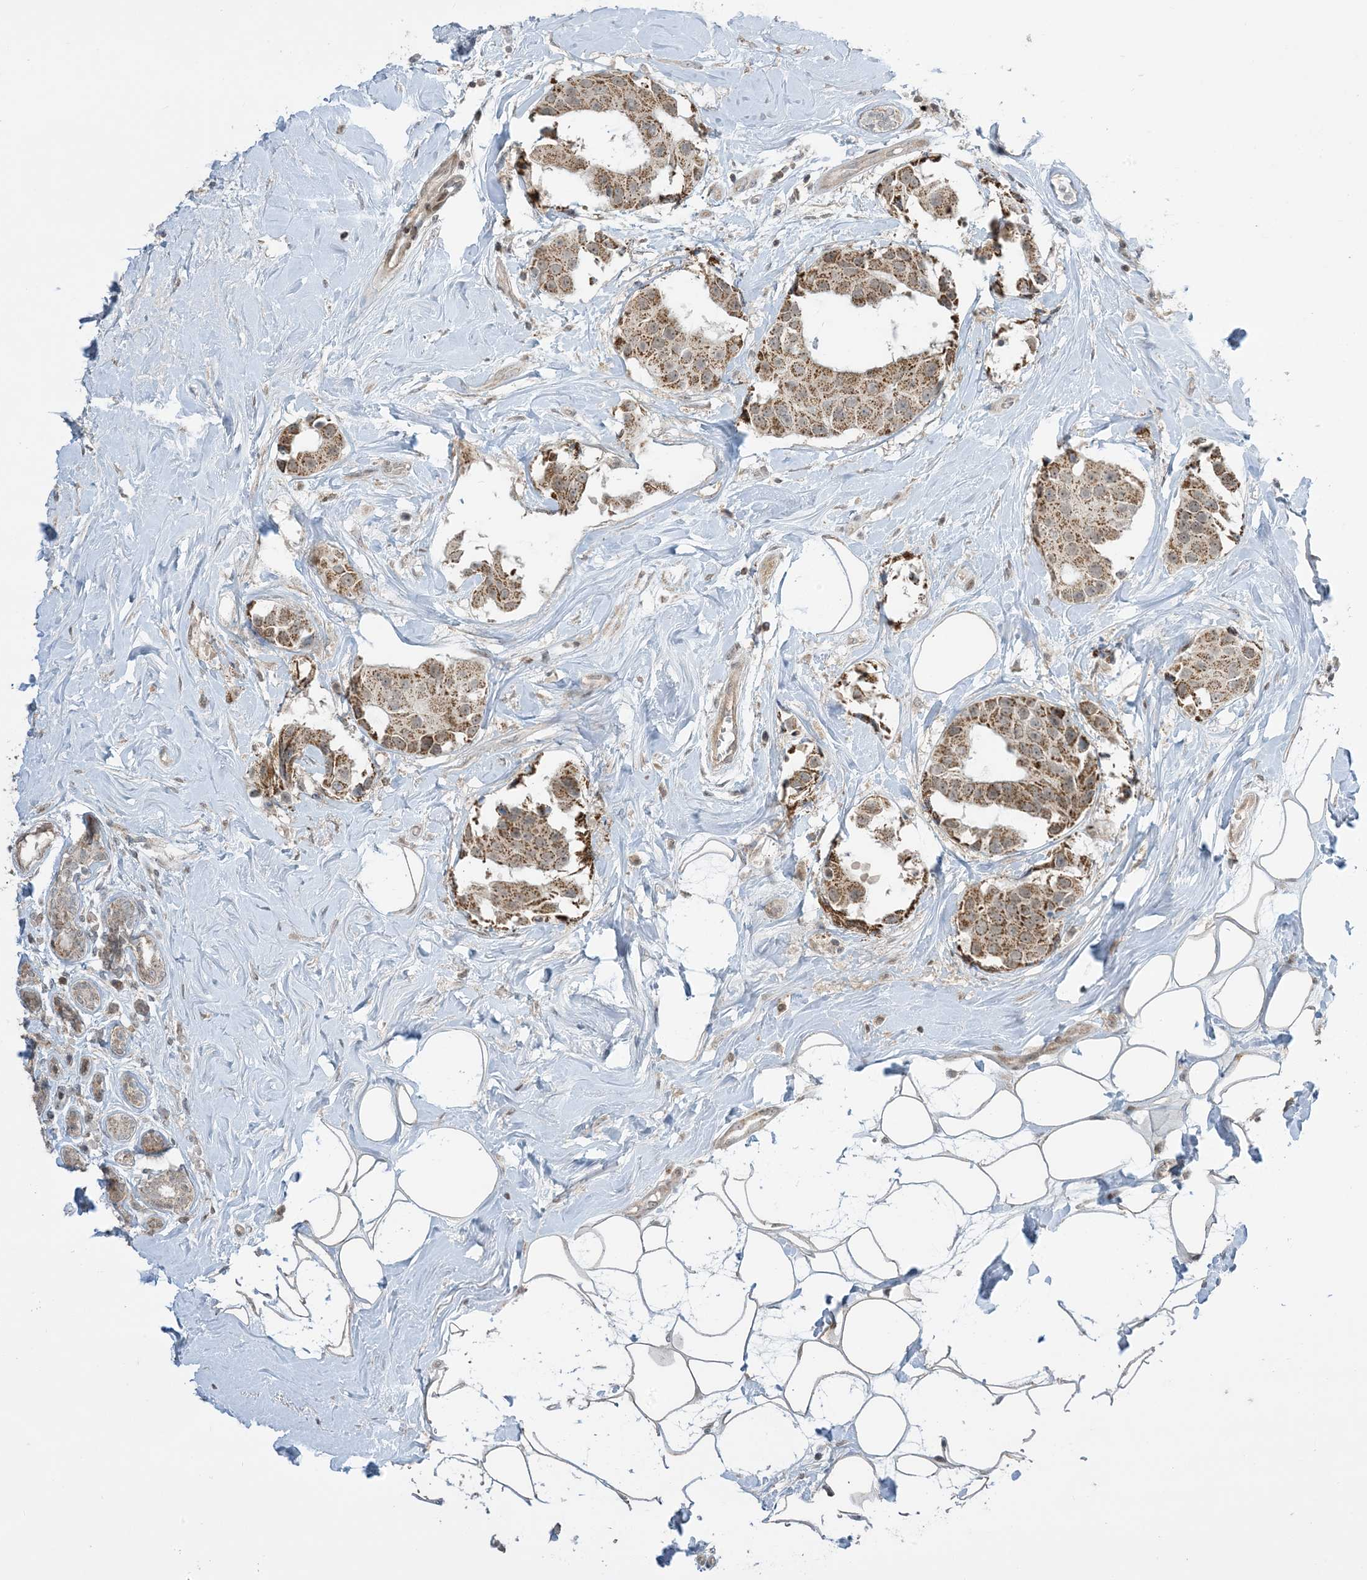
{"staining": {"intensity": "strong", "quantity": ">75%", "location": "cytoplasmic/membranous"}, "tissue": "breast cancer", "cell_type": "Tumor cells", "image_type": "cancer", "snomed": [{"axis": "morphology", "description": "Normal tissue, NOS"}, {"axis": "morphology", "description": "Duct carcinoma"}, {"axis": "topography", "description": "Breast"}], "caption": "Breast cancer (infiltrating ductal carcinoma) stained with a protein marker shows strong staining in tumor cells.", "gene": "PHLDB2", "patient": {"sex": "female", "age": 39}}